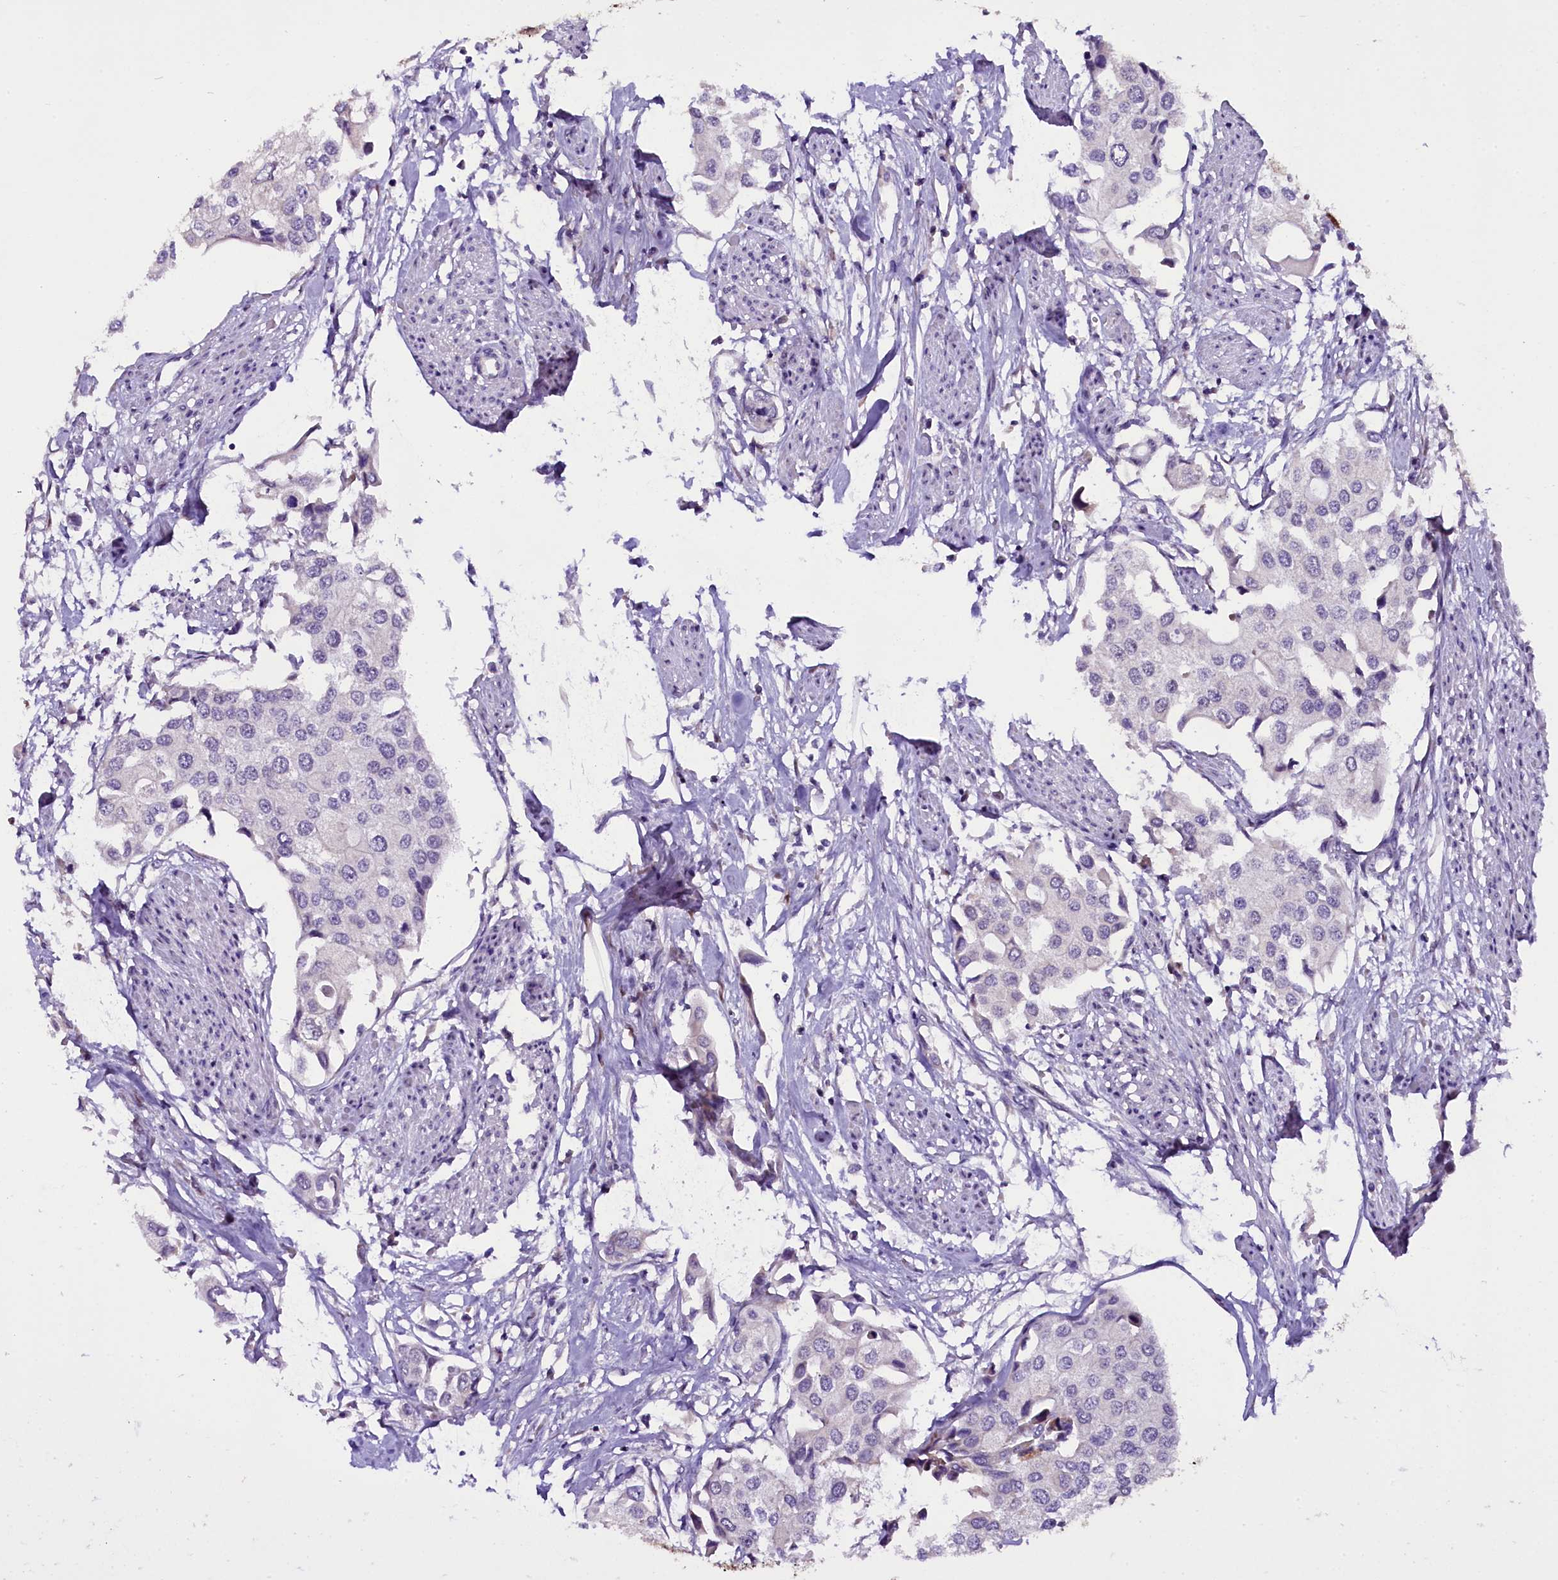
{"staining": {"intensity": "negative", "quantity": "none", "location": "none"}, "tissue": "urothelial cancer", "cell_type": "Tumor cells", "image_type": "cancer", "snomed": [{"axis": "morphology", "description": "Urothelial carcinoma, High grade"}, {"axis": "topography", "description": "Urinary bladder"}], "caption": "Urothelial cancer stained for a protein using immunohistochemistry (IHC) reveals no expression tumor cells.", "gene": "RPUSD2", "patient": {"sex": "male", "age": 64}}